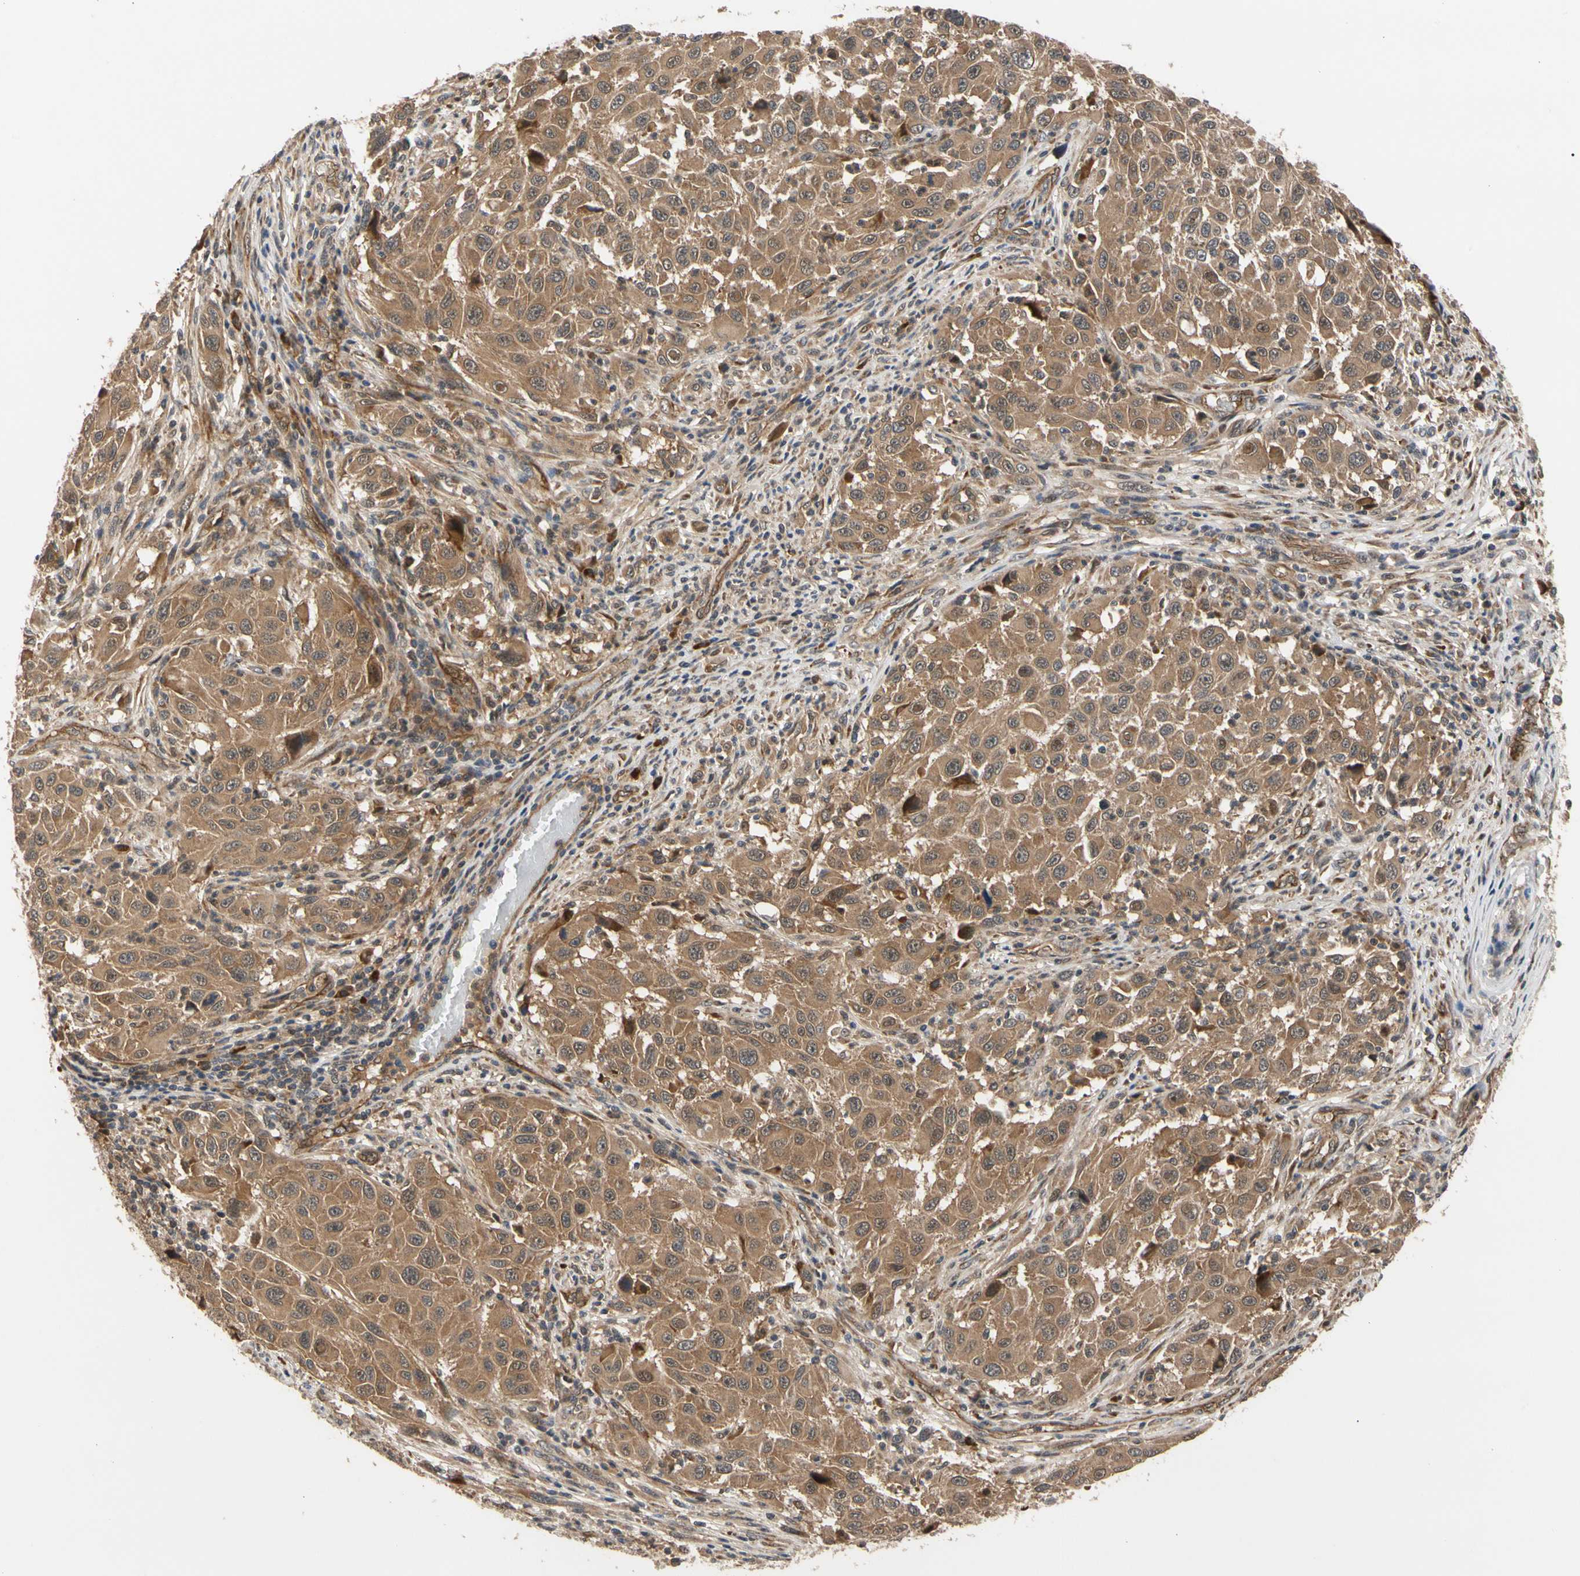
{"staining": {"intensity": "moderate", "quantity": ">75%", "location": "cytoplasmic/membranous"}, "tissue": "melanoma", "cell_type": "Tumor cells", "image_type": "cancer", "snomed": [{"axis": "morphology", "description": "Malignant melanoma, Metastatic site"}, {"axis": "topography", "description": "Lymph node"}], "caption": "DAB (3,3'-diaminobenzidine) immunohistochemical staining of melanoma displays moderate cytoplasmic/membranous protein expression in about >75% of tumor cells.", "gene": "CYTIP", "patient": {"sex": "male", "age": 61}}